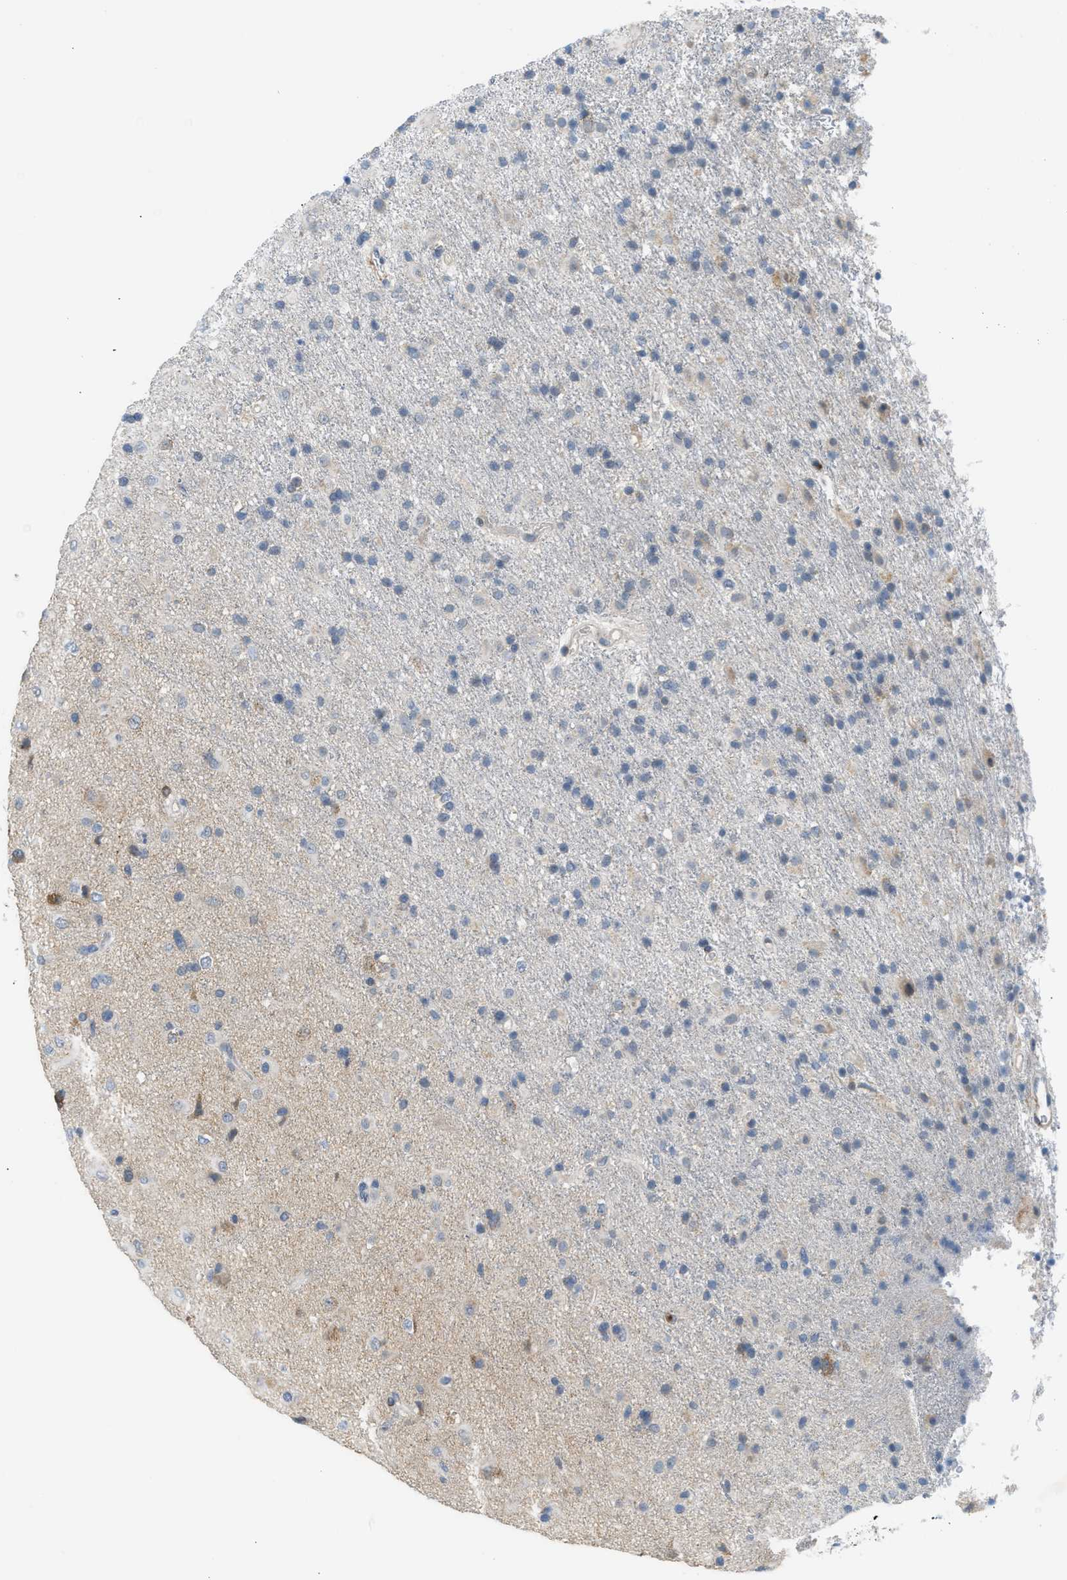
{"staining": {"intensity": "weak", "quantity": "<25%", "location": "cytoplasmic/membranous"}, "tissue": "glioma", "cell_type": "Tumor cells", "image_type": "cancer", "snomed": [{"axis": "morphology", "description": "Glioma, malignant, Low grade"}, {"axis": "topography", "description": "Brain"}], "caption": "IHC image of human low-grade glioma (malignant) stained for a protein (brown), which reveals no positivity in tumor cells.", "gene": "KCNC2", "patient": {"sex": "male", "age": 65}}